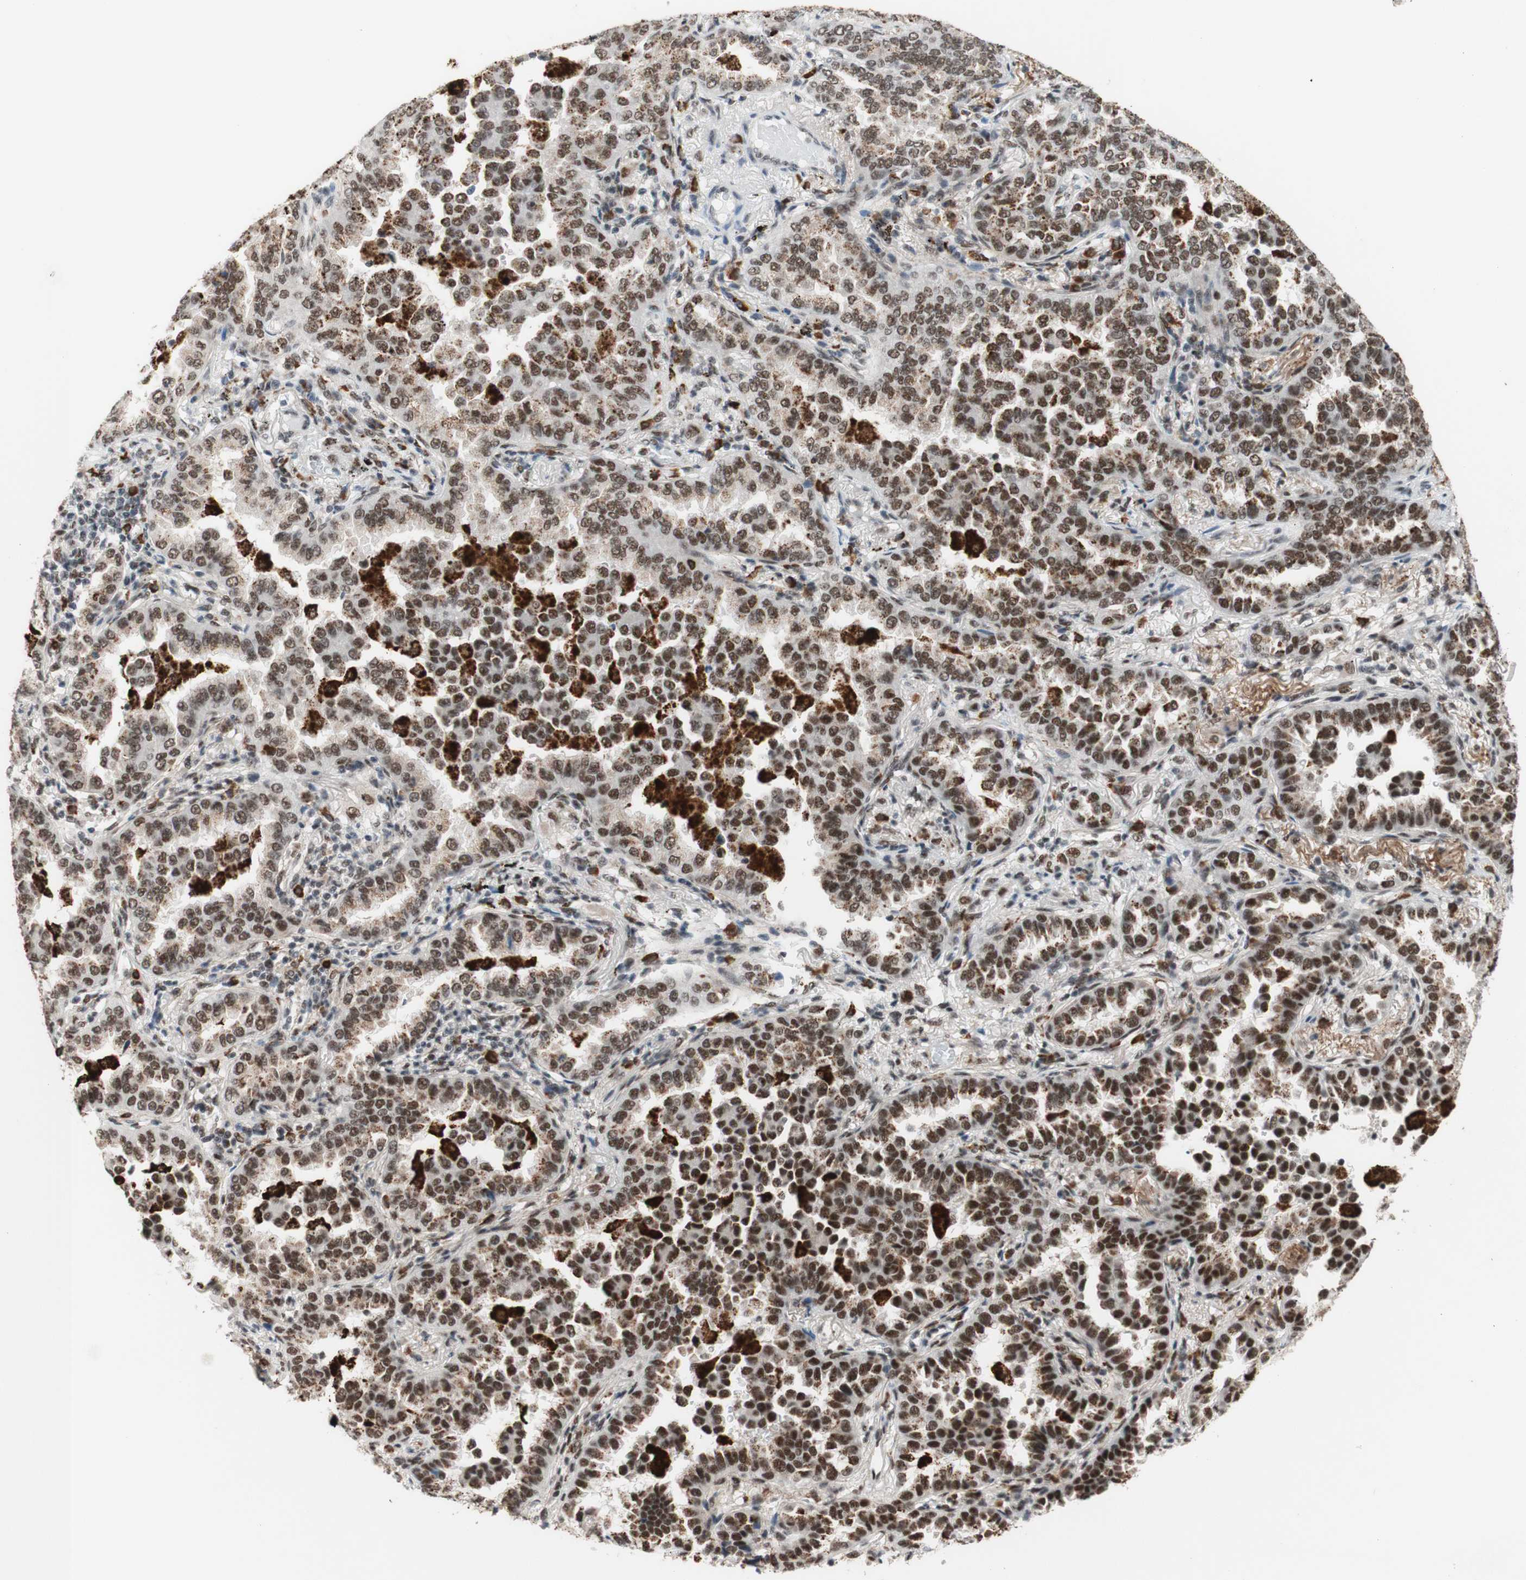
{"staining": {"intensity": "strong", "quantity": ">75%", "location": "nuclear"}, "tissue": "lung cancer", "cell_type": "Tumor cells", "image_type": "cancer", "snomed": [{"axis": "morphology", "description": "Normal tissue, NOS"}, {"axis": "morphology", "description": "Adenocarcinoma, NOS"}, {"axis": "topography", "description": "Lung"}], "caption": "Immunohistochemical staining of human lung adenocarcinoma reveals high levels of strong nuclear expression in approximately >75% of tumor cells.", "gene": "PRPF19", "patient": {"sex": "male", "age": 59}}